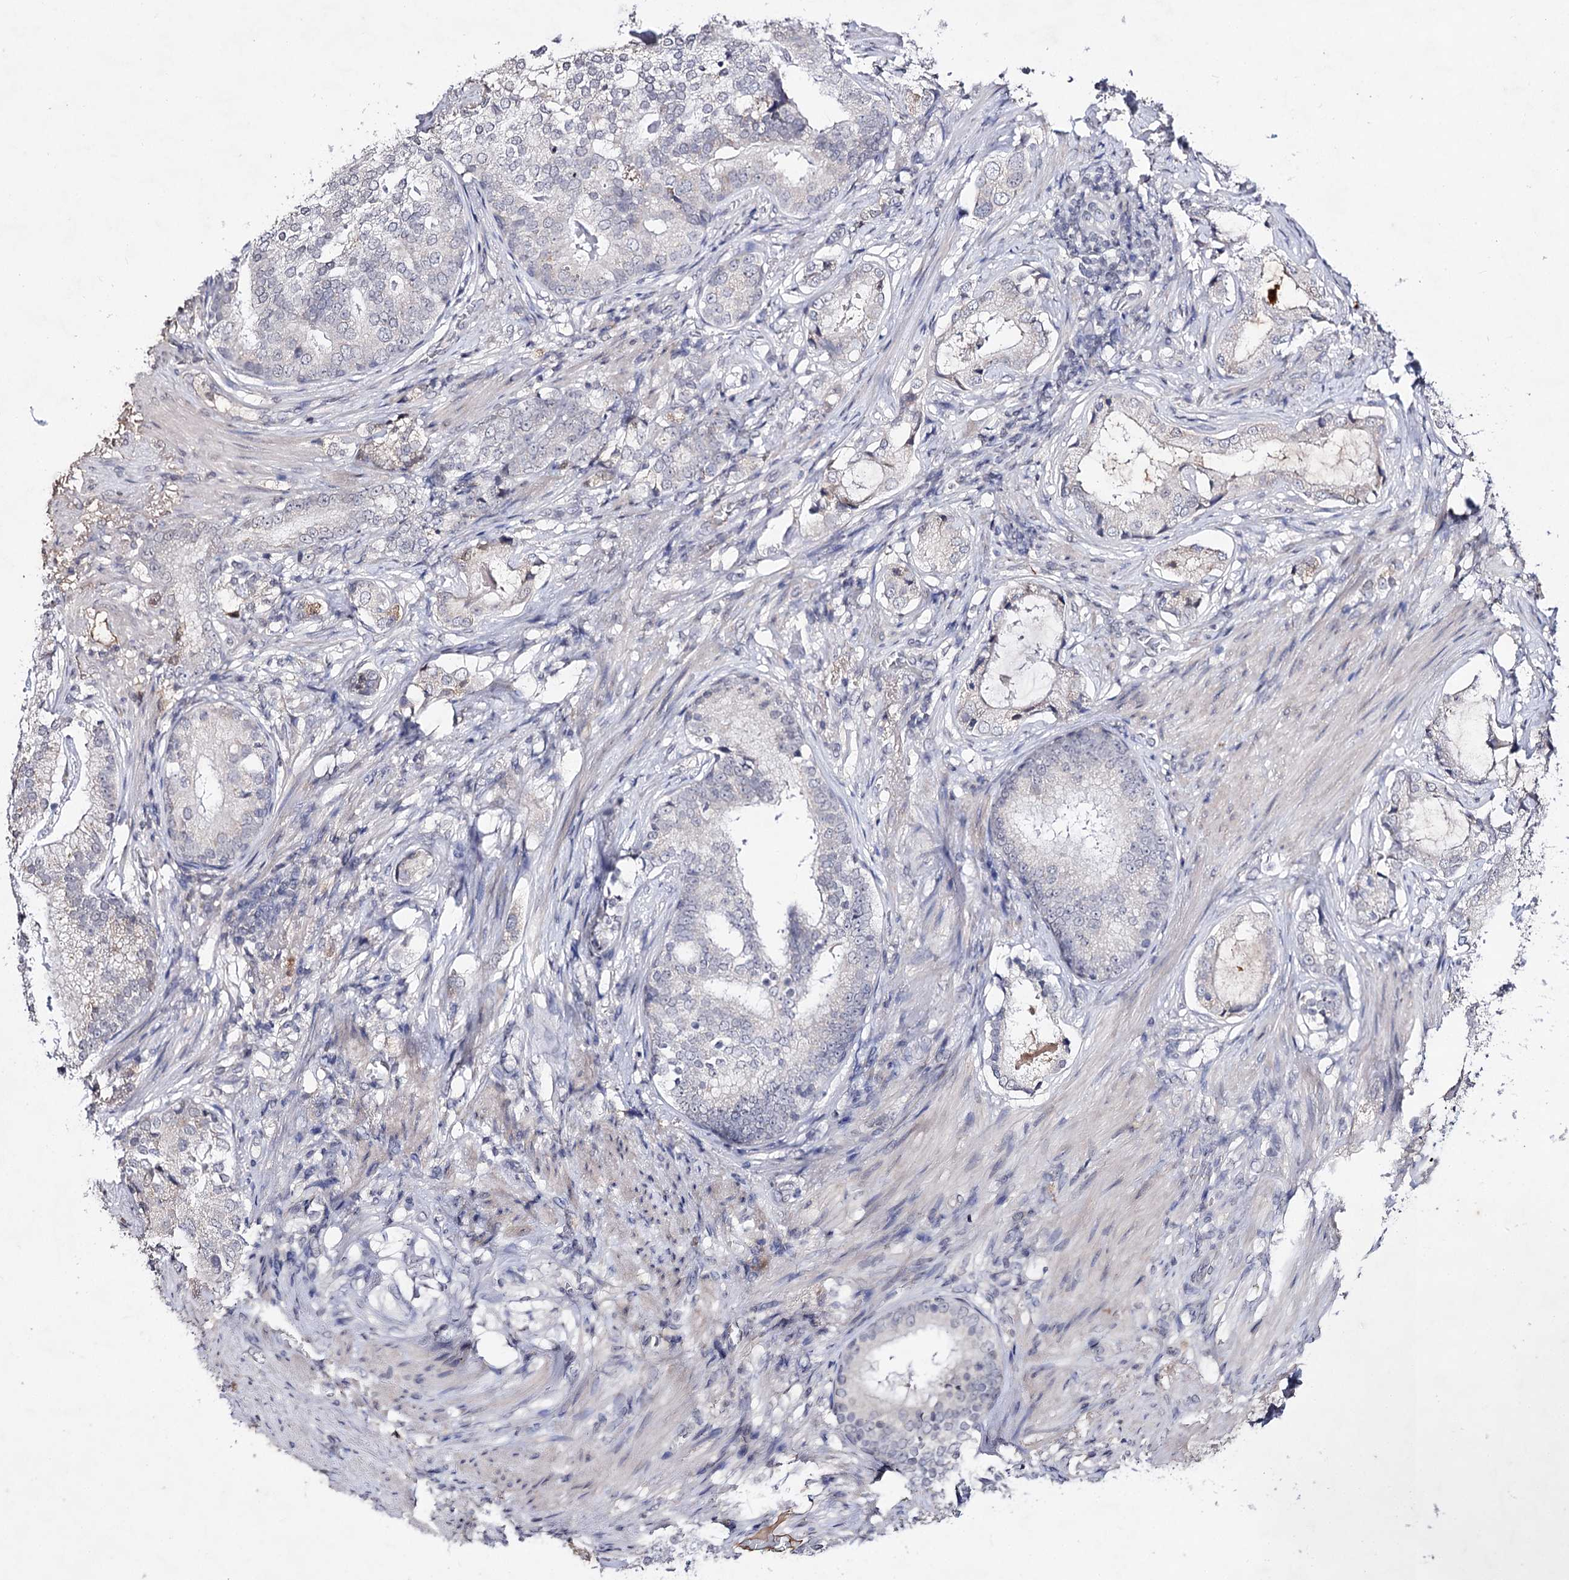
{"staining": {"intensity": "weak", "quantity": "25%-75%", "location": "cytoplasmic/membranous"}, "tissue": "prostate cancer", "cell_type": "Tumor cells", "image_type": "cancer", "snomed": [{"axis": "morphology", "description": "Adenocarcinoma, Low grade"}, {"axis": "topography", "description": "Prostate"}], "caption": "Human prostate low-grade adenocarcinoma stained with a protein marker demonstrates weak staining in tumor cells.", "gene": "PLIN1", "patient": {"sex": "male", "age": 71}}